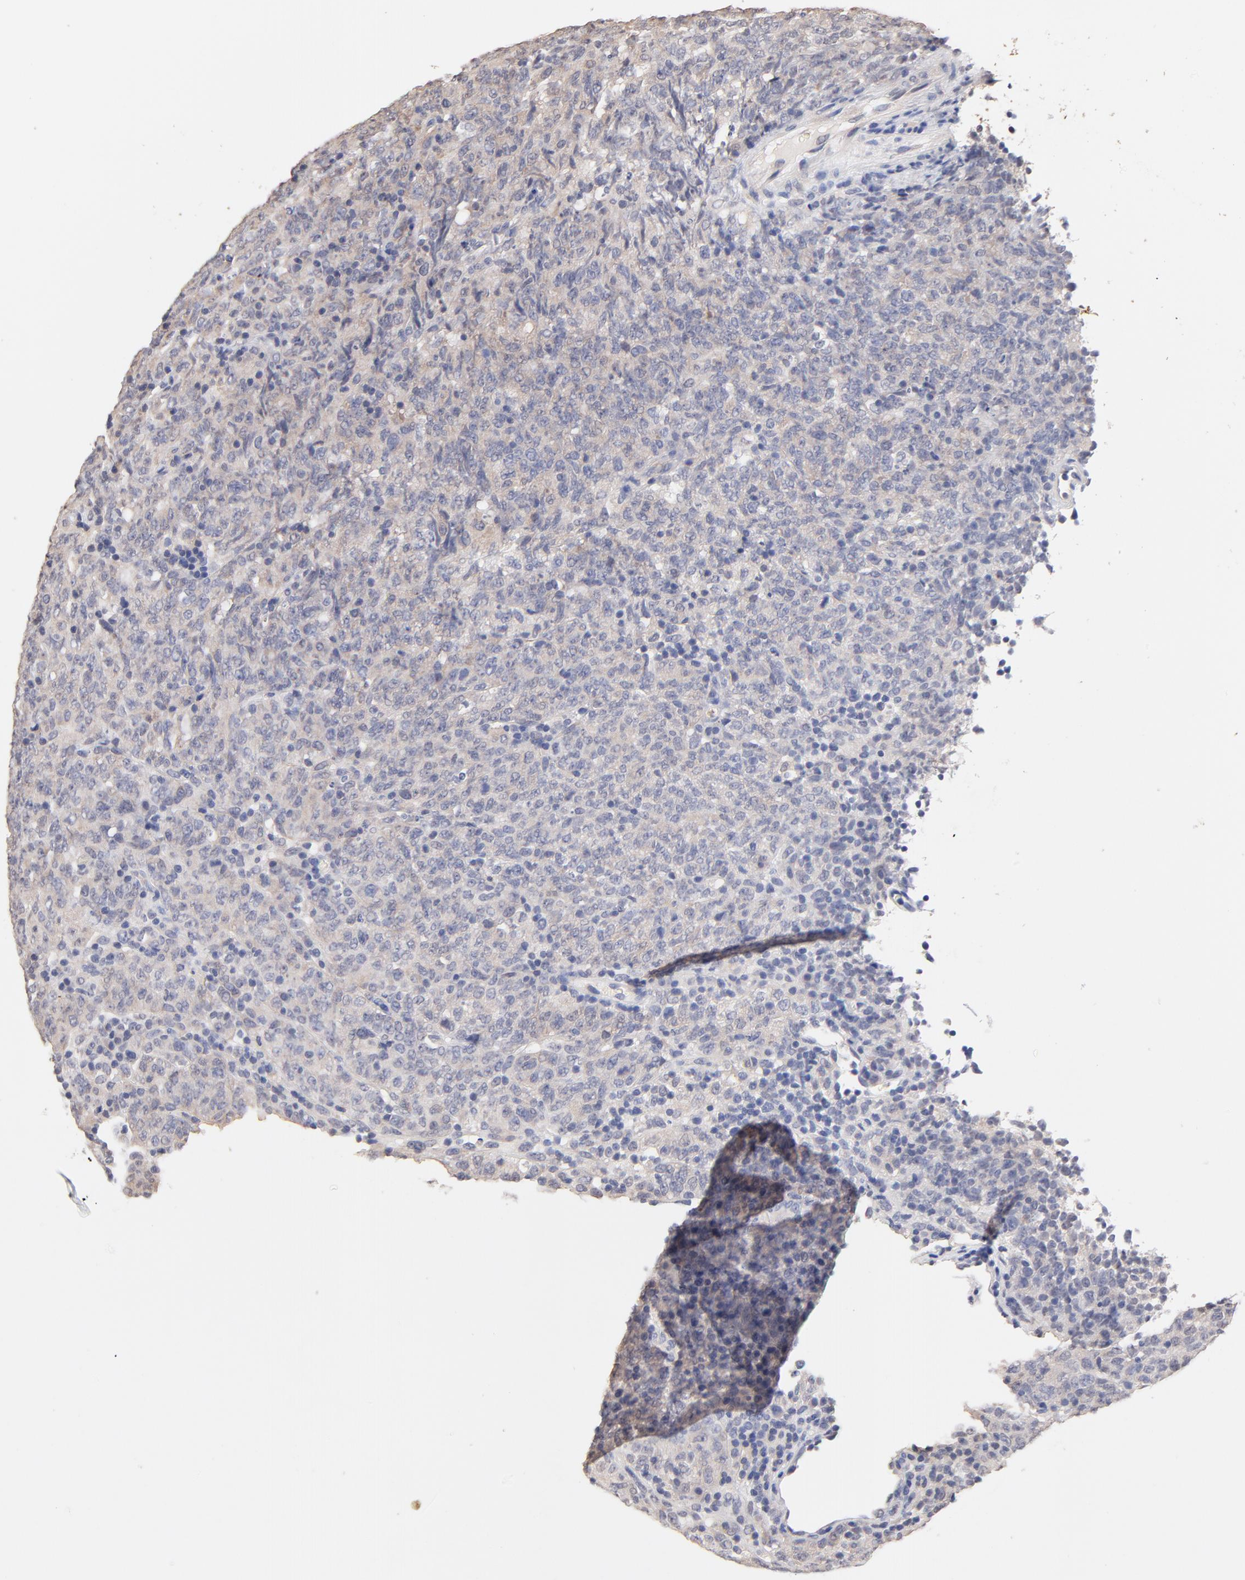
{"staining": {"intensity": "negative", "quantity": "none", "location": "none"}, "tissue": "lymphoma", "cell_type": "Tumor cells", "image_type": "cancer", "snomed": [{"axis": "morphology", "description": "Malignant lymphoma, non-Hodgkin's type, High grade"}, {"axis": "topography", "description": "Tonsil"}], "caption": "This is an IHC histopathology image of human high-grade malignant lymphoma, non-Hodgkin's type. There is no staining in tumor cells.", "gene": "RIBC2", "patient": {"sex": "female", "age": 36}}